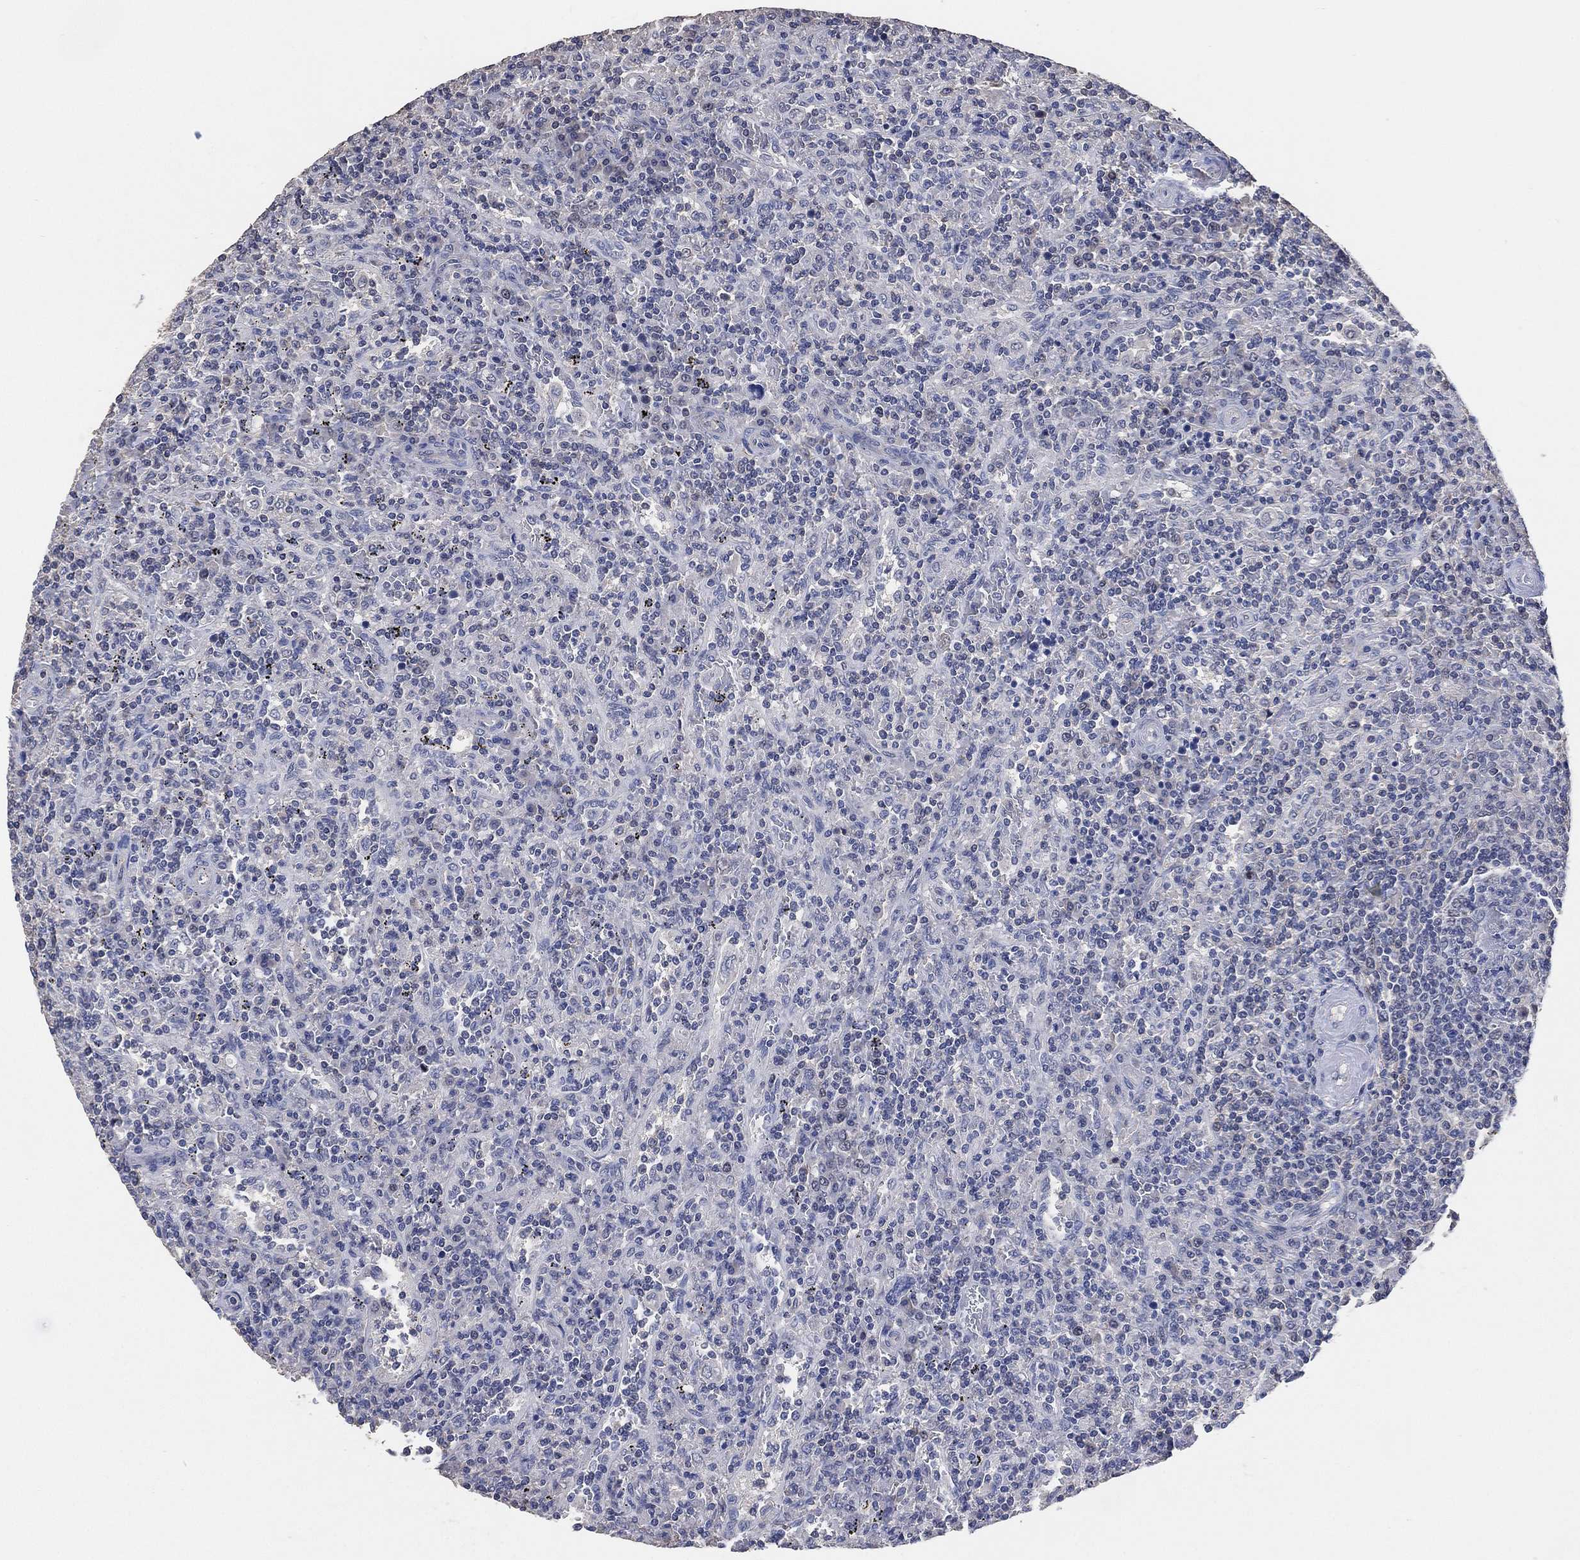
{"staining": {"intensity": "weak", "quantity": "<25%", "location": "nuclear"}, "tissue": "lymphoma", "cell_type": "Tumor cells", "image_type": "cancer", "snomed": [{"axis": "morphology", "description": "Malignant lymphoma, non-Hodgkin's type, Low grade"}, {"axis": "topography", "description": "Spleen"}], "caption": "An immunohistochemistry micrograph of malignant lymphoma, non-Hodgkin's type (low-grade) is shown. There is no staining in tumor cells of malignant lymphoma, non-Hodgkin's type (low-grade).", "gene": "KLK5", "patient": {"sex": "male", "age": 62}}